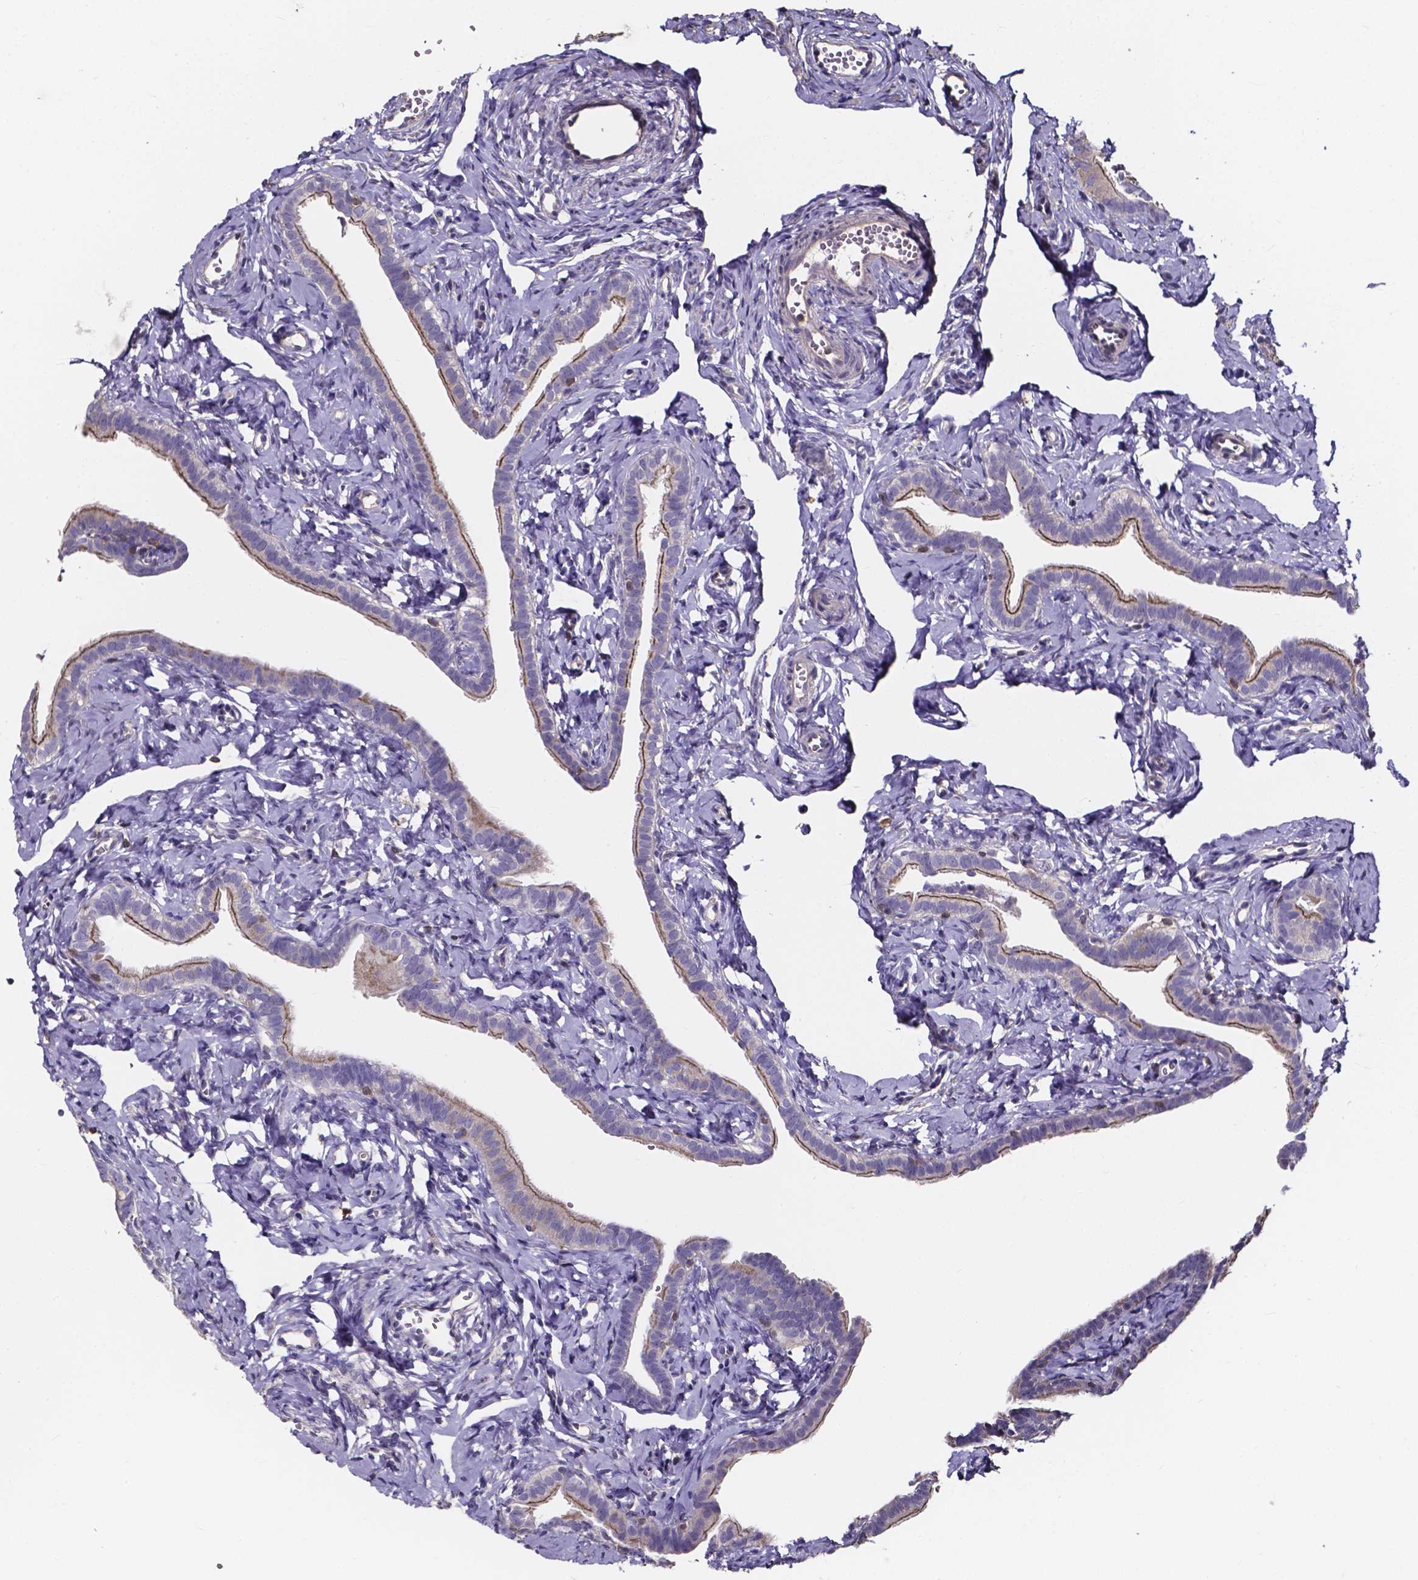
{"staining": {"intensity": "moderate", "quantity": "<25%", "location": "cytoplasmic/membranous"}, "tissue": "fallopian tube", "cell_type": "Glandular cells", "image_type": "normal", "snomed": [{"axis": "morphology", "description": "Normal tissue, NOS"}, {"axis": "topography", "description": "Fallopian tube"}], "caption": "High-magnification brightfield microscopy of unremarkable fallopian tube stained with DAB (brown) and counterstained with hematoxylin (blue). glandular cells exhibit moderate cytoplasmic/membranous positivity is present in approximately<25% of cells. The staining was performed using DAB (3,3'-diaminobenzidine) to visualize the protein expression in brown, while the nuclei were stained in blue with hematoxylin (Magnification: 20x).", "gene": "THEMIS", "patient": {"sex": "female", "age": 41}}